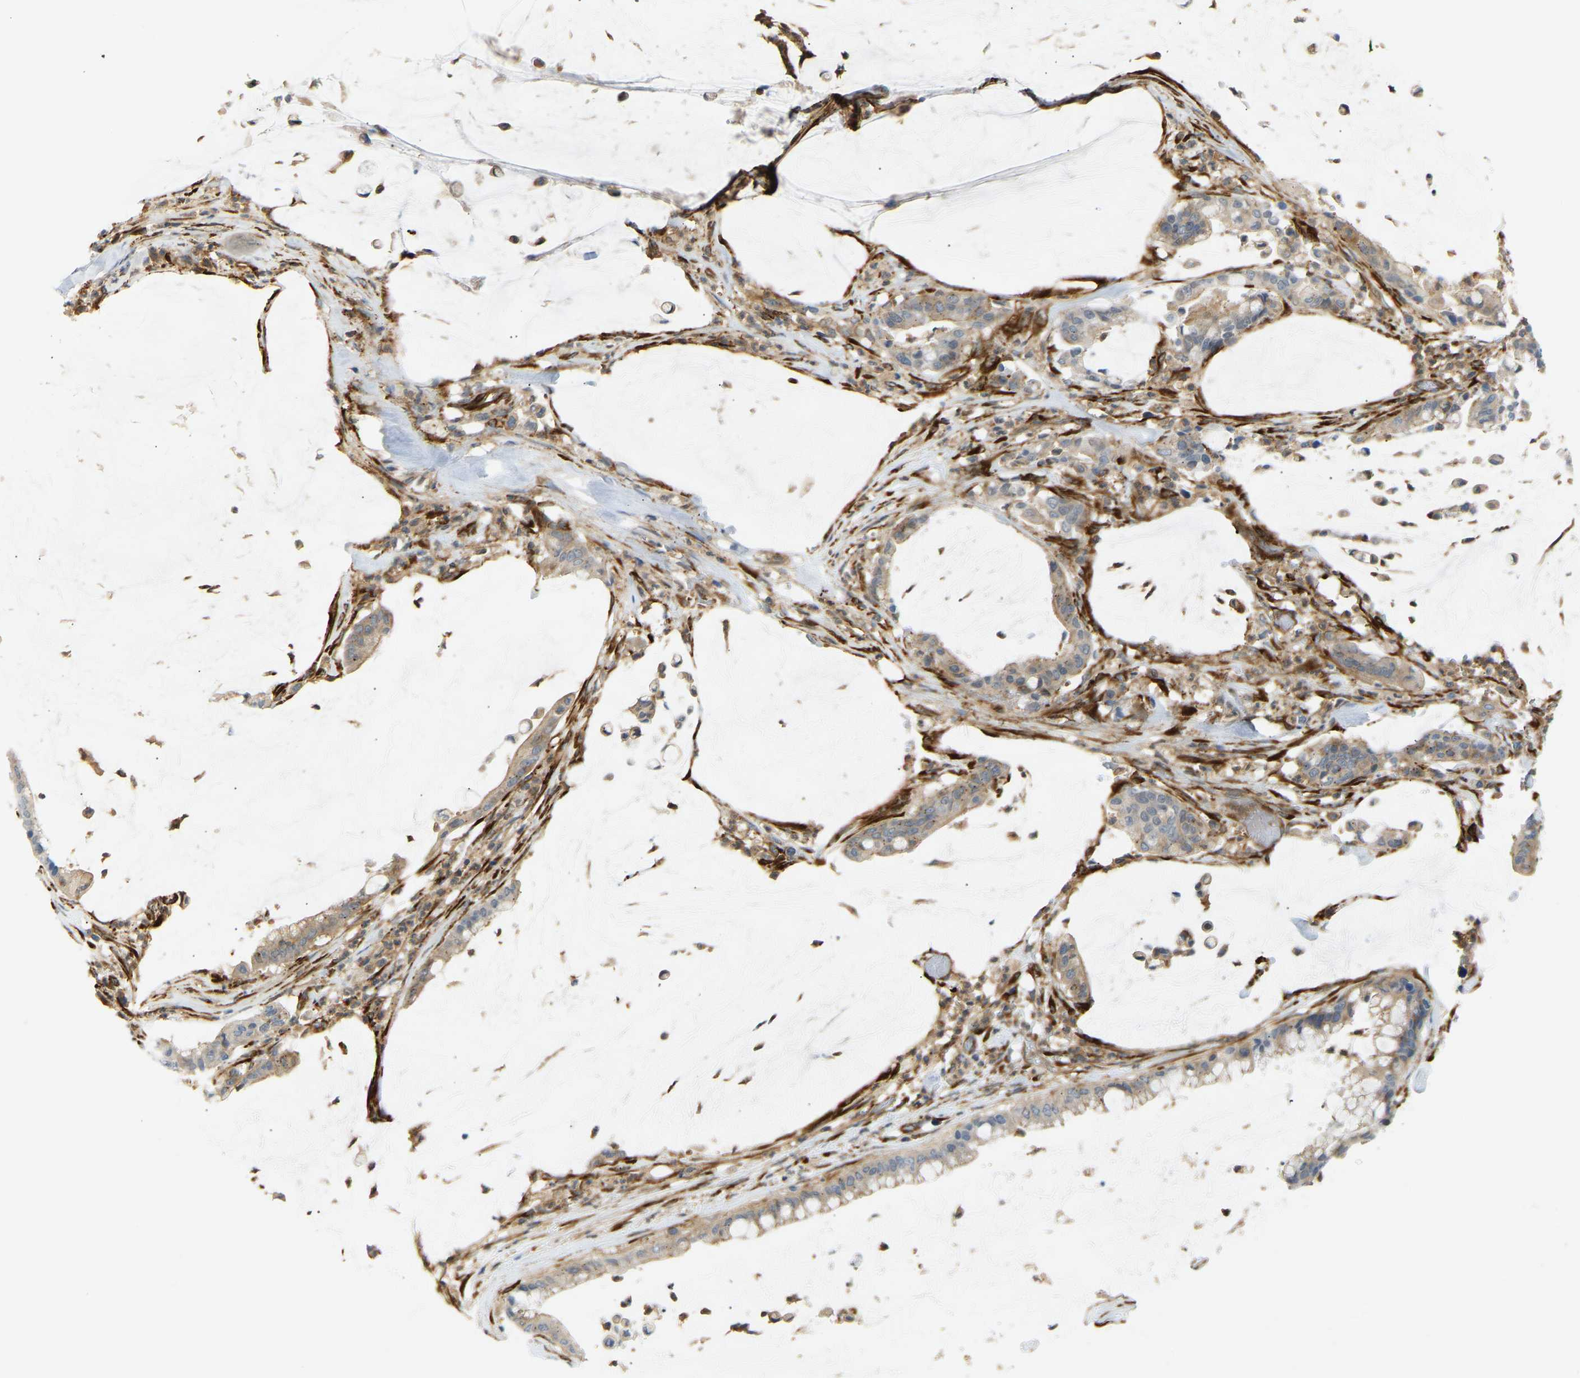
{"staining": {"intensity": "weak", "quantity": ">75%", "location": "cytoplasmic/membranous"}, "tissue": "pancreatic cancer", "cell_type": "Tumor cells", "image_type": "cancer", "snomed": [{"axis": "morphology", "description": "Adenocarcinoma, NOS"}, {"axis": "topography", "description": "Pancreas"}], "caption": "Human pancreatic adenocarcinoma stained for a protein (brown) displays weak cytoplasmic/membranous positive expression in approximately >75% of tumor cells.", "gene": "PLCG2", "patient": {"sex": "male", "age": 41}}